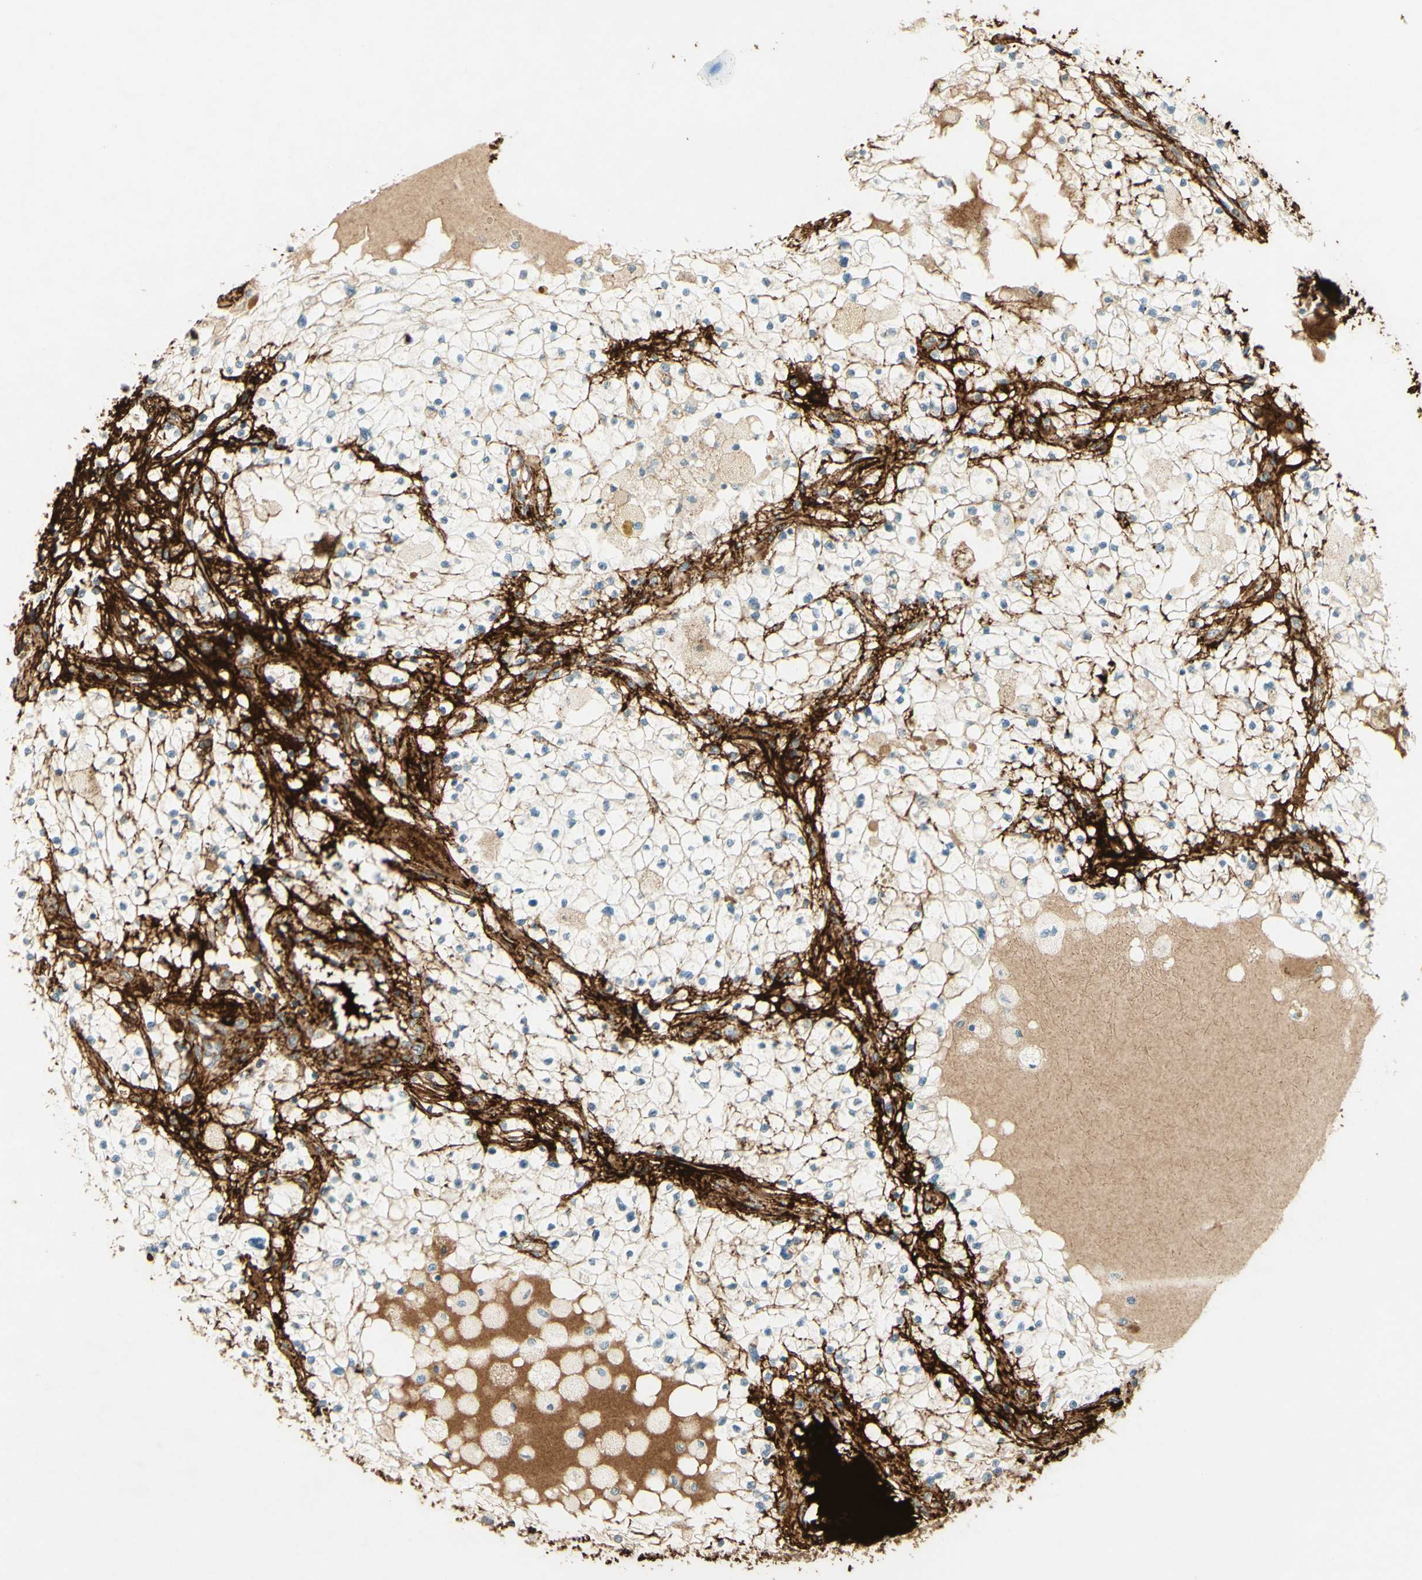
{"staining": {"intensity": "weak", "quantity": ">75%", "location": "cytoplasmic/membranous"}, "tissue": "renal cancer", "cell_type": "Tumor cells", "image_type": "cancer", "snomed": [{"axis": "morphology", "description": "Adenocarcinoma, NOS"}, {"axis": "topography", "description": "Kidney"}], "caption": "Adenocarcinoma (renal) stained for a protein displays weak cytoplasmic/membranous positivity in tumor cells.", "gene": "TNN", "patient": {"sex": "male", "age": 68}}